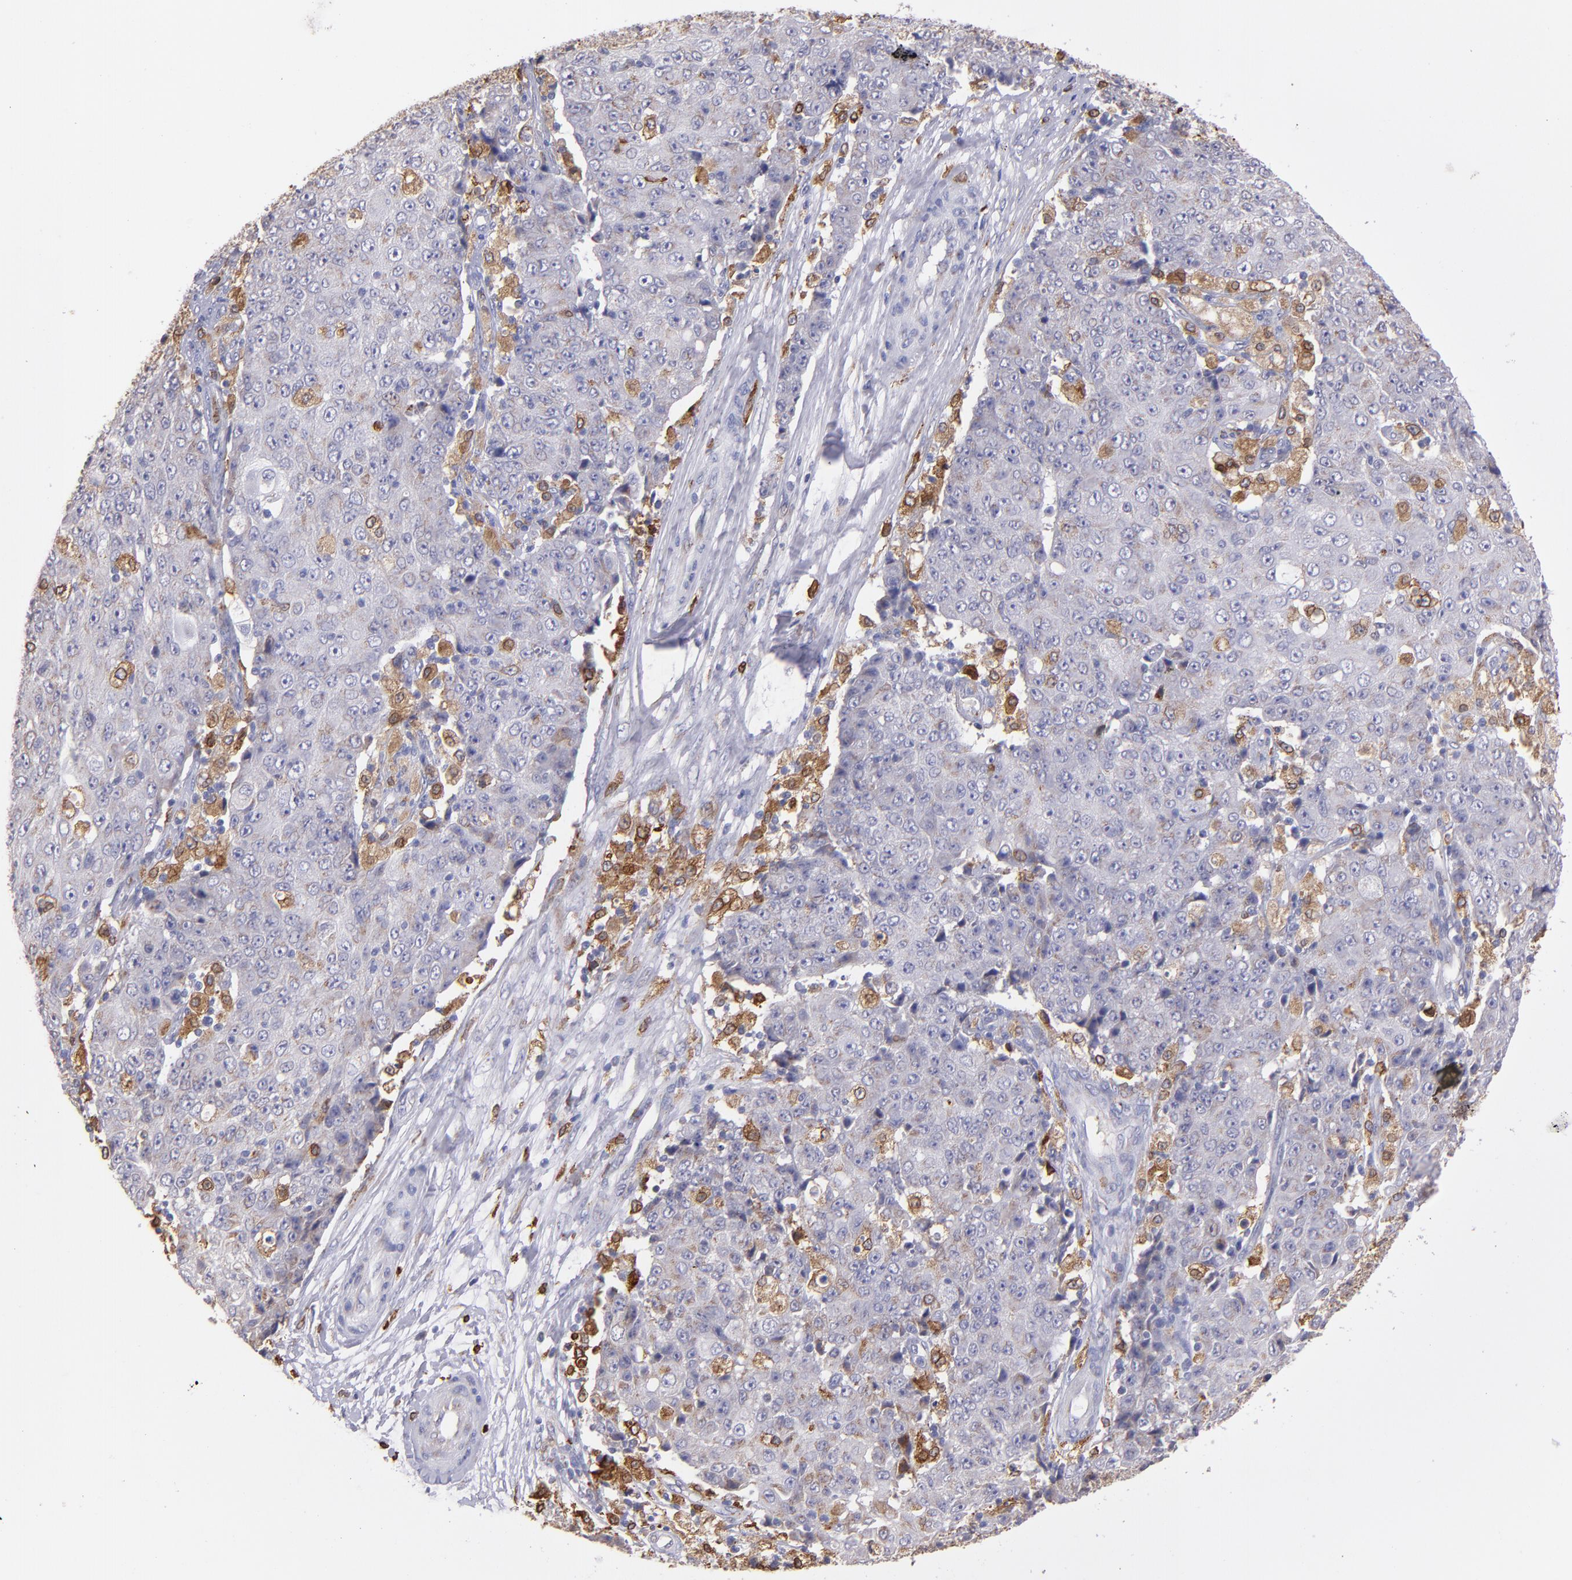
{"staining": {"intensity": "moderate", "quantity": "<25%", "location": "cytoplasmic/membranous"}, "tissue": "ovarian cancer", "cell_type": "Tumor cells", "image_type": "cancer", "snomed": [{"axis": "morphology", "description": "Carcinoma, endometroid"}, {"axis": "topography", "description": "Ovary"}], "caption": "An immunohistochemistry (IHC) micrograph of tumor tissue is shown. Protein staining in brown shows moderate cytoplasmic/membranous positivity in ovarian endometroid carcinoma within tumor cells. (brown staining indicates protein expression, while blue staining denotes nuclei).", "gene": "PTGS1", "patient": {"sex": "female", "age": 42}}